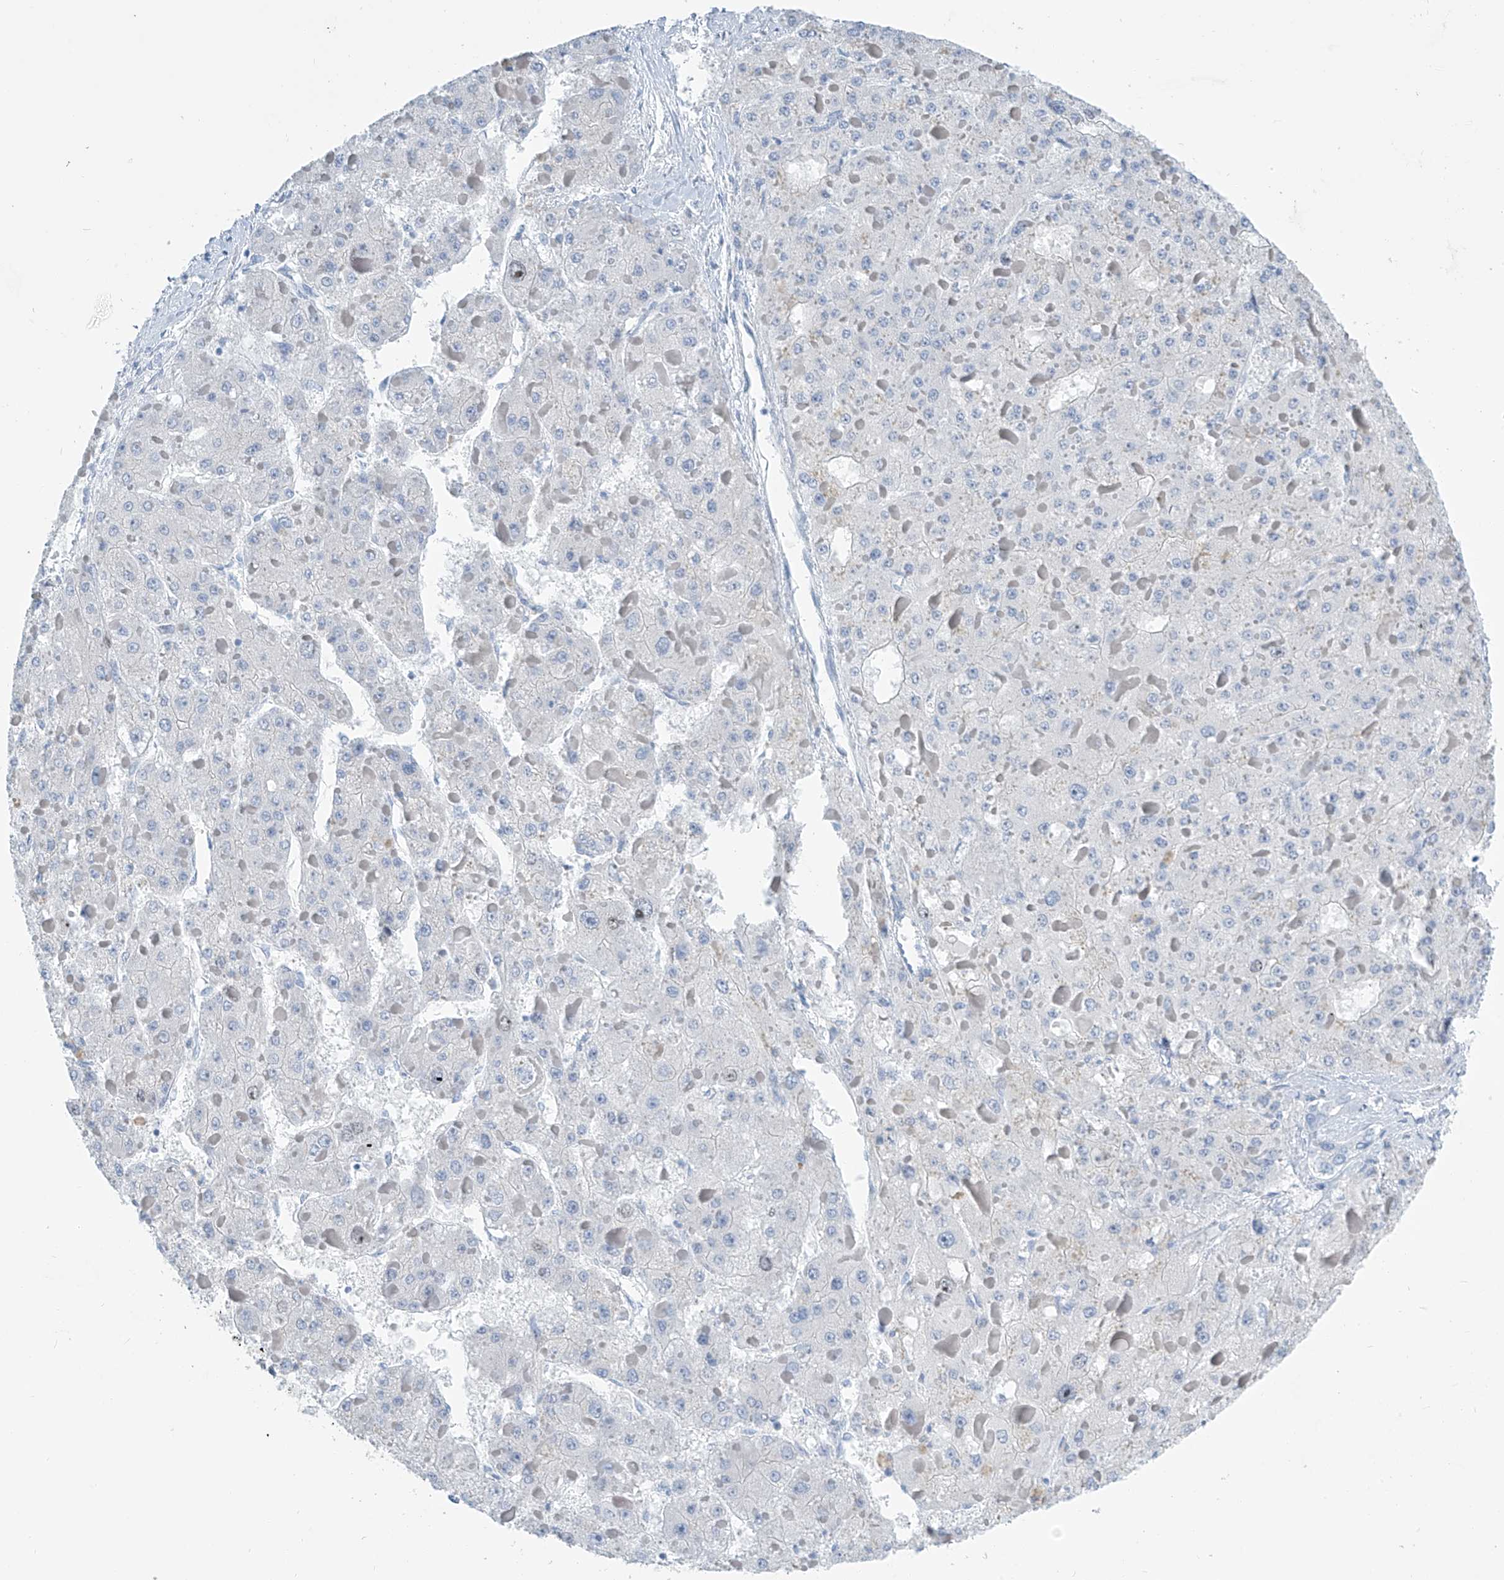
{"staining": {"intensity": "negative", "quantity": "none", "location": "none"}, "tissue": "liver cancer", "cell_type": "Tumor cells", "image_type": "cancer", "snomed": [{"axis": "morphology", "description": "Carcinoma, Hepatocellular, NOS"}, {"axis": "topography", "description": "Liver"}], "caption": "An immunohistochemistry histopathology image of liver cancer is shown. There is no staining in tumor cells of liver cancer.", "gene": "SGO2", "patient": {"sex": "female", "age": 73}}